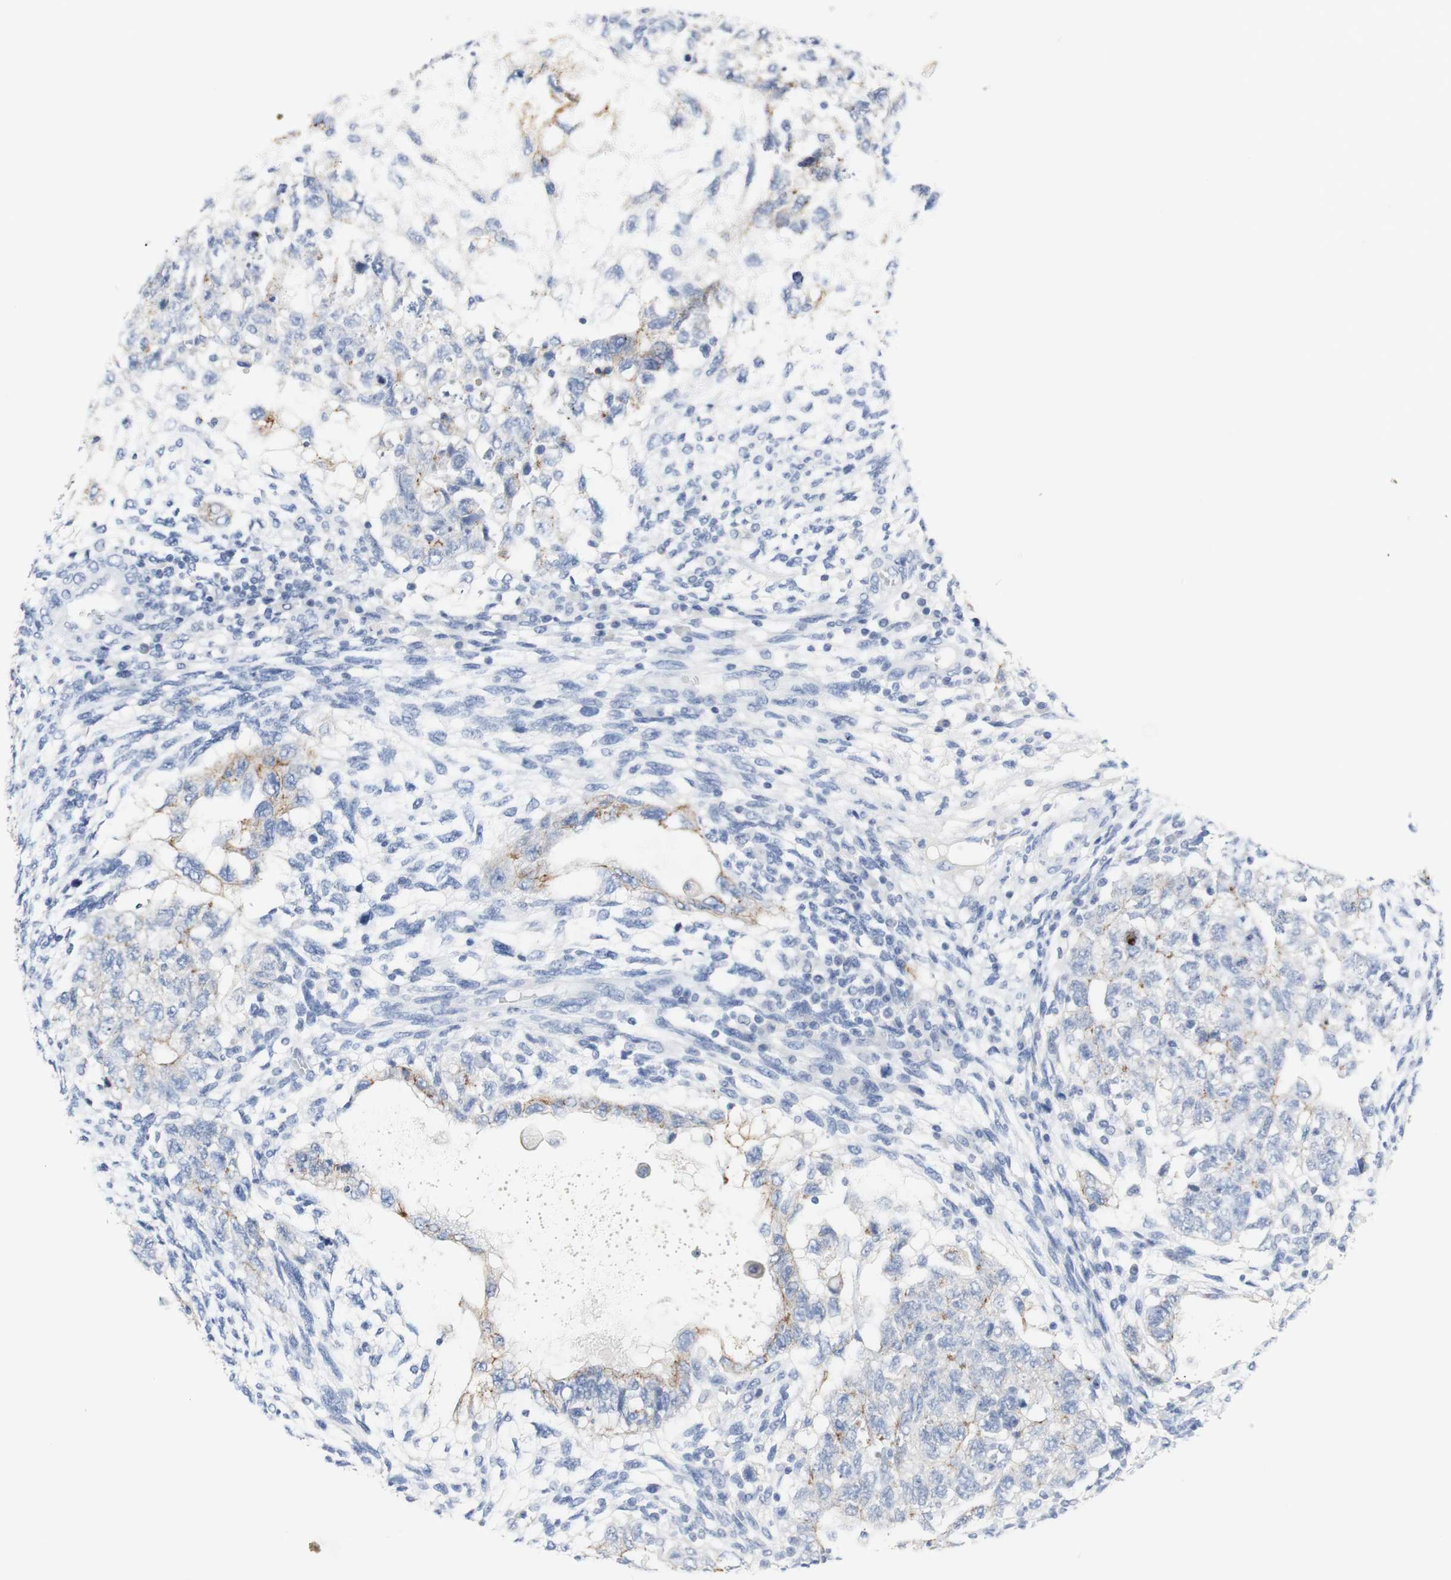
{"staining": {"intensity": "moderate", "quantity": "25%-75%", "location": "cytoplasmic/membranous"}, "tissue": "testis cancer", "cell_type": "Tumor cells", "image_type": "cancer", "snomed": [{"axis": "morphology", "description": "Normal tissue, NOS"}, {"axis": "morphology", "description": "Carcinoma, Embryonal, NOS"}, {"axis": "topography", "description": "Testis"}], "caption": "An IHC histopathology image of neoplastic tissue is shown. Protein staining in brown highlights moderate cytoplasmic/membranous positivity in testis cancer within tumor cells.", "gene": "DSC2", "patient": {"sex": "male", "age": 36}}